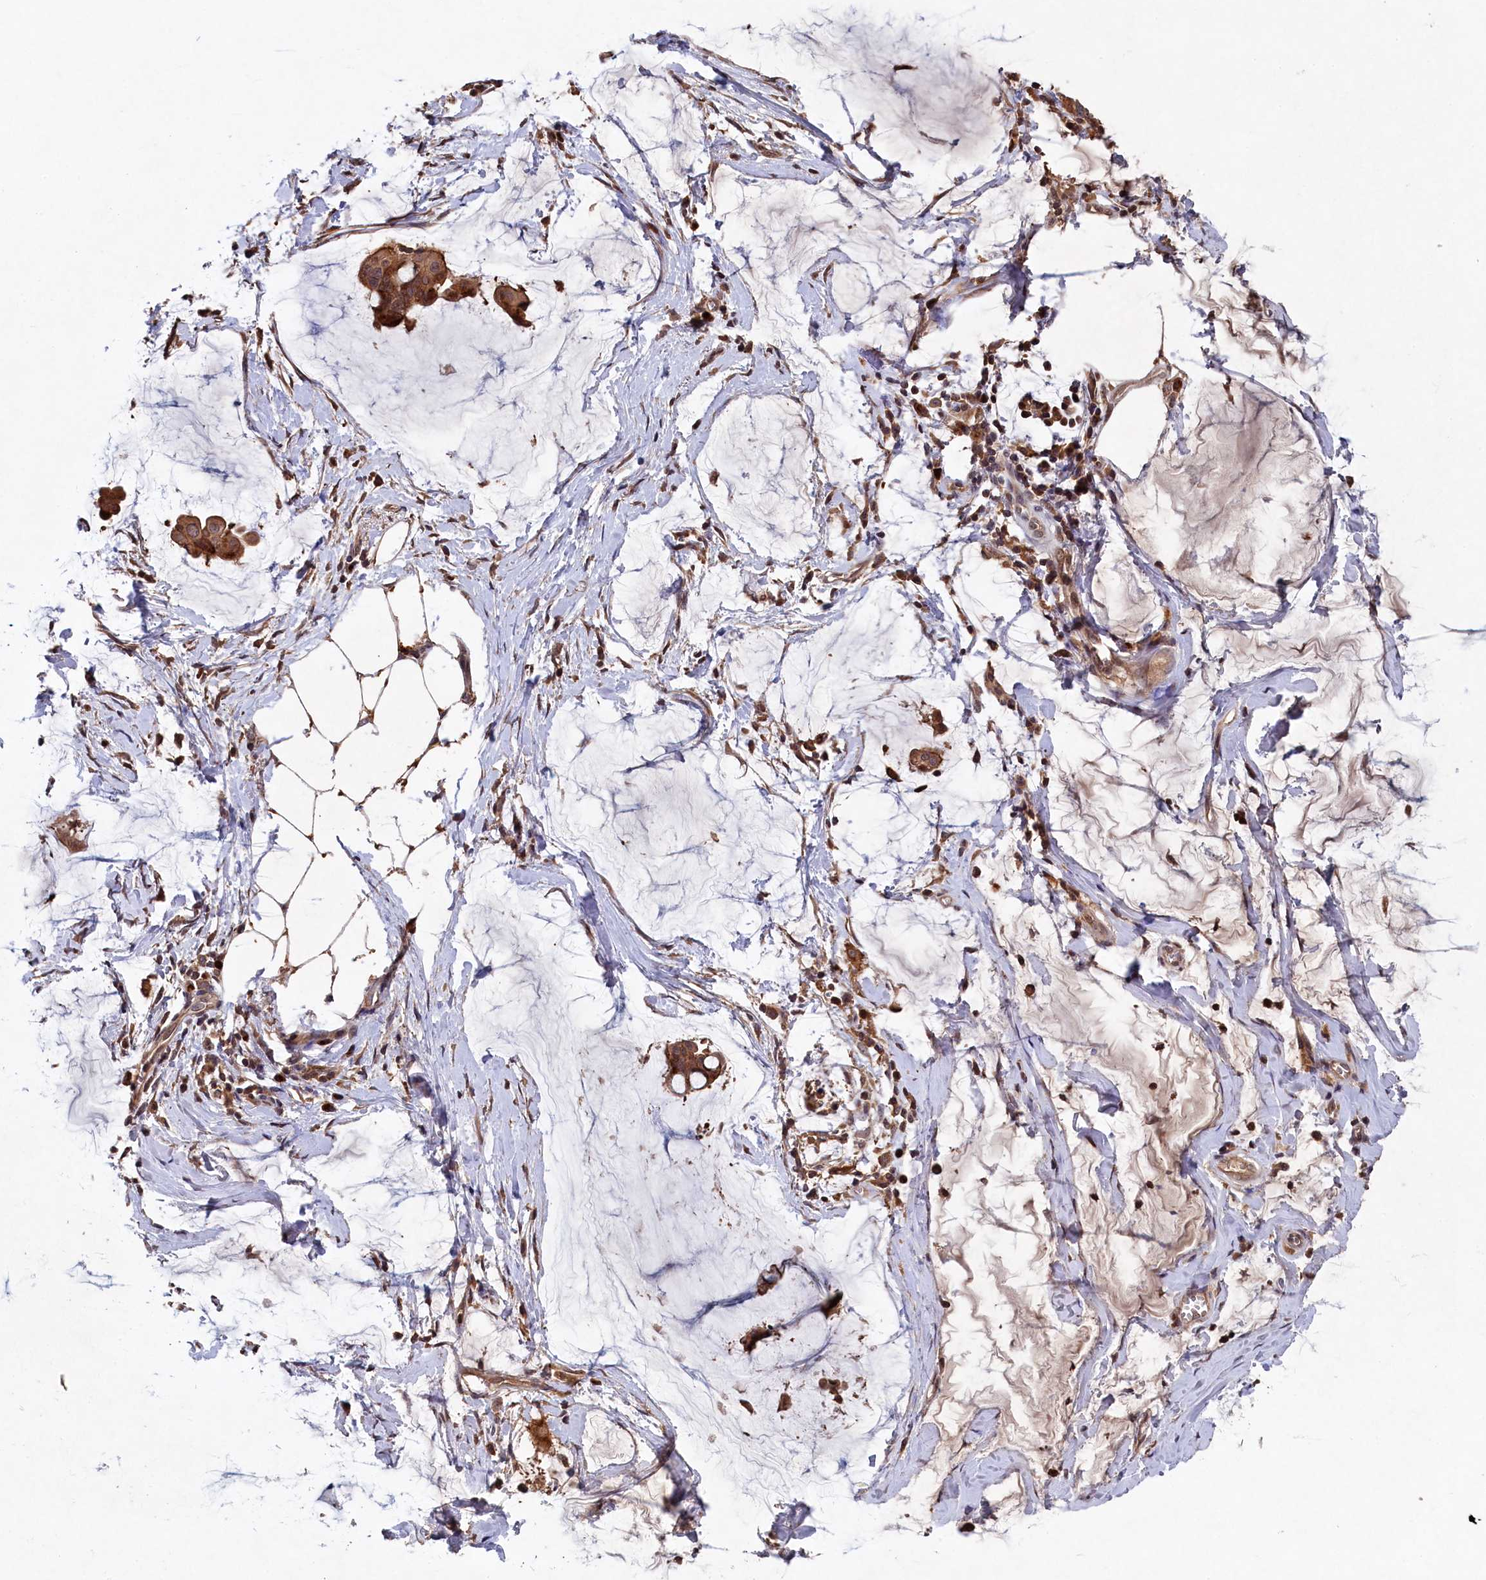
{"staining": {"intensity": "moderate", "quantity": ">75%", "location": "cytoplasmic/membranous"}, "tissue": "ovarian cancer", "cell_type": "Tumor cells", "image_type": "cancer", "snomed": [{"axis": "morphology", "description": "Cystadenocarcinoma, mucinous, NOS"}, {"axis": "topography", "description": "Ovary"}], "caption": "Human ovarian mucinous cystadenocarcinoma stained with a protein marker exhibits moderate staining in tumor cells.", "gene": "NAA60", "patient": {"sex": "female", "age": 73}}